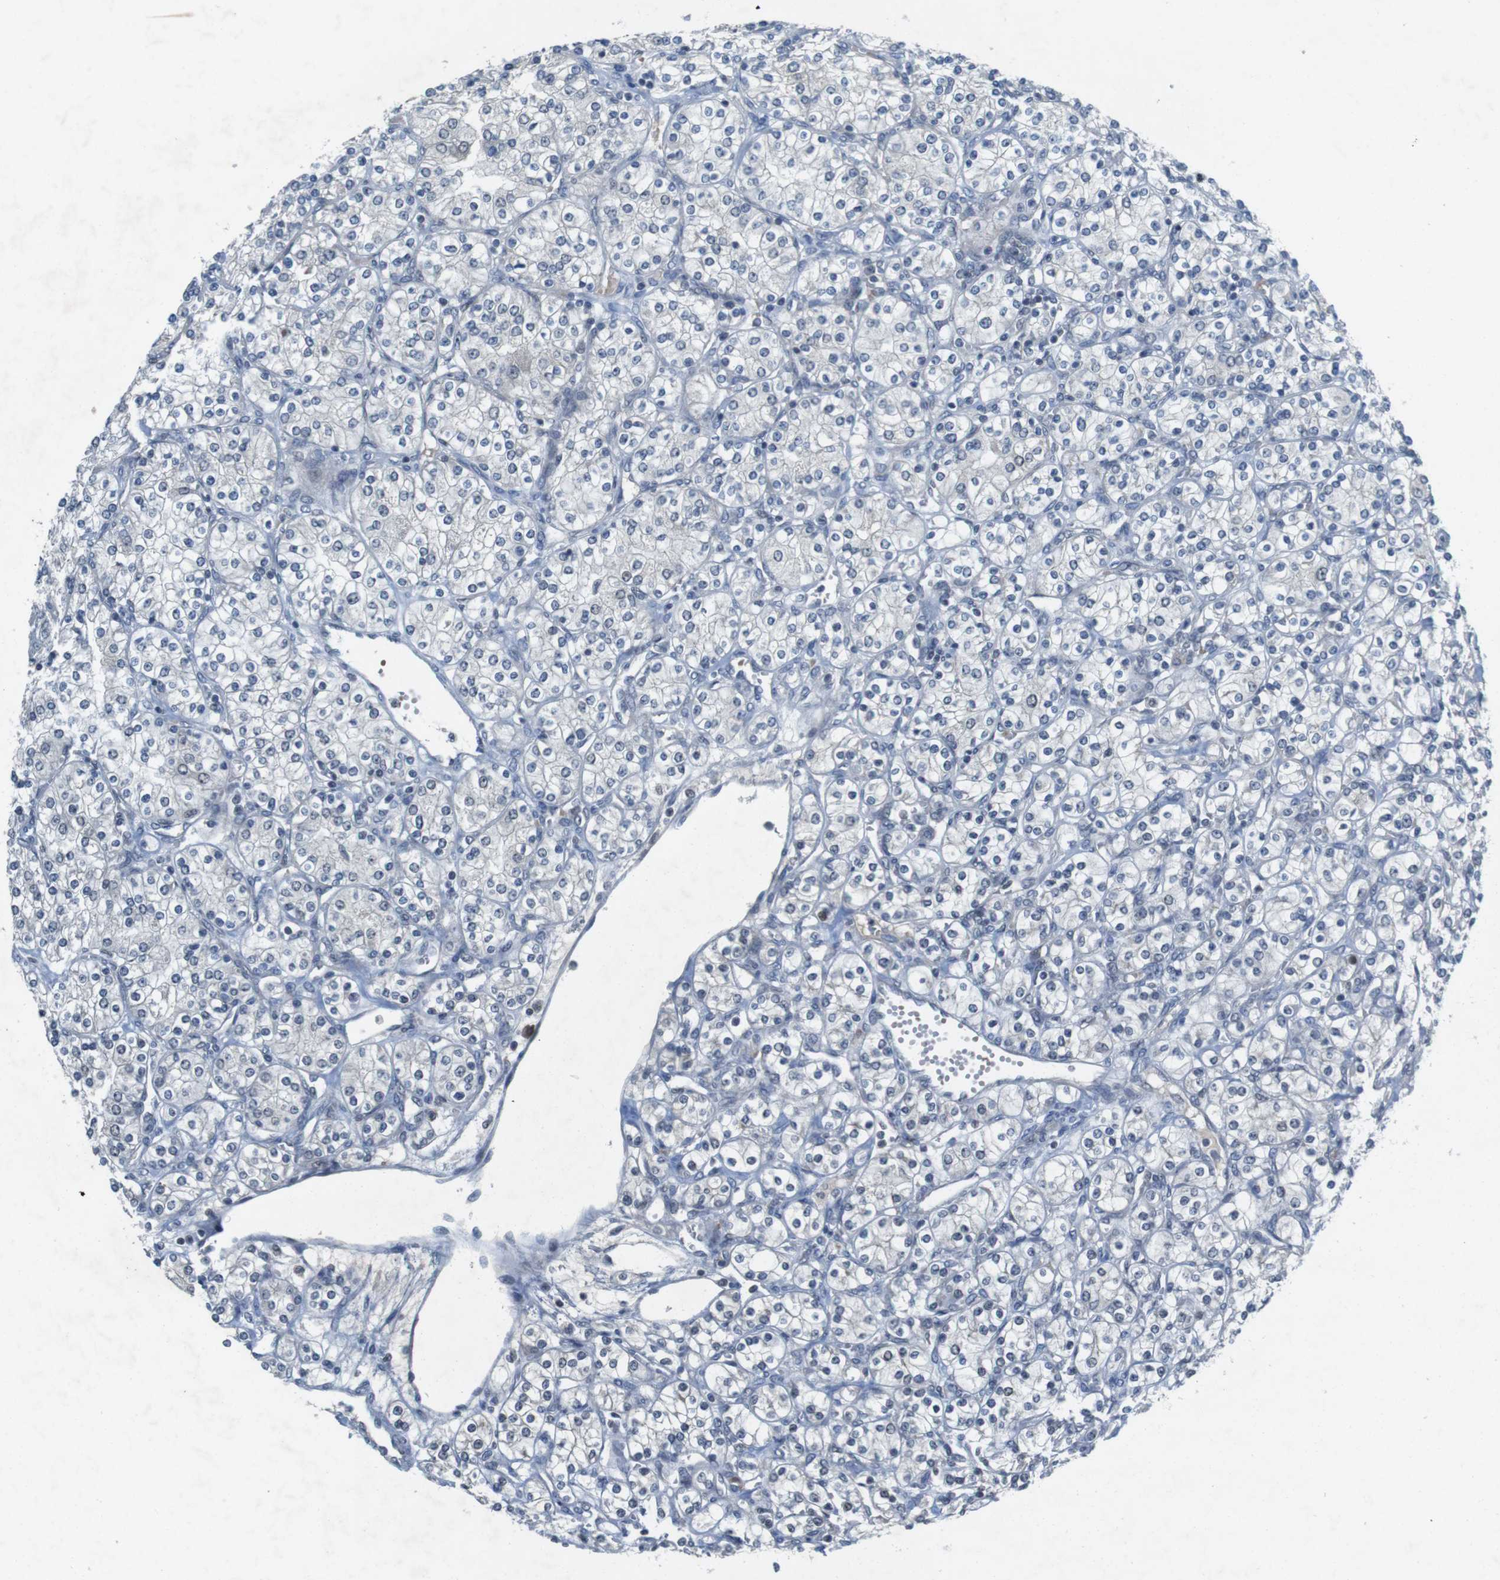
{"staining": {"intensity": "weak", "quantity": "25%-75%", "location": "nuclear"}, "tissue": "renal cancer", "cell_type": "Tumor cells", "image_type": "cancer", "snomed": [{"axis": "morphology", "description": "Adenocarcinoma, NOS"}, {"axis": "topography", "description": "Kidney"}], "caption": "Protein expression by IHC displays weak nuclear expression in approximately 25%-75% of tumor cells in renal cancer (adenocarcinoma).", "gene": "MAPKAPK5", "patient": {"sex": "male", "age": 77}}